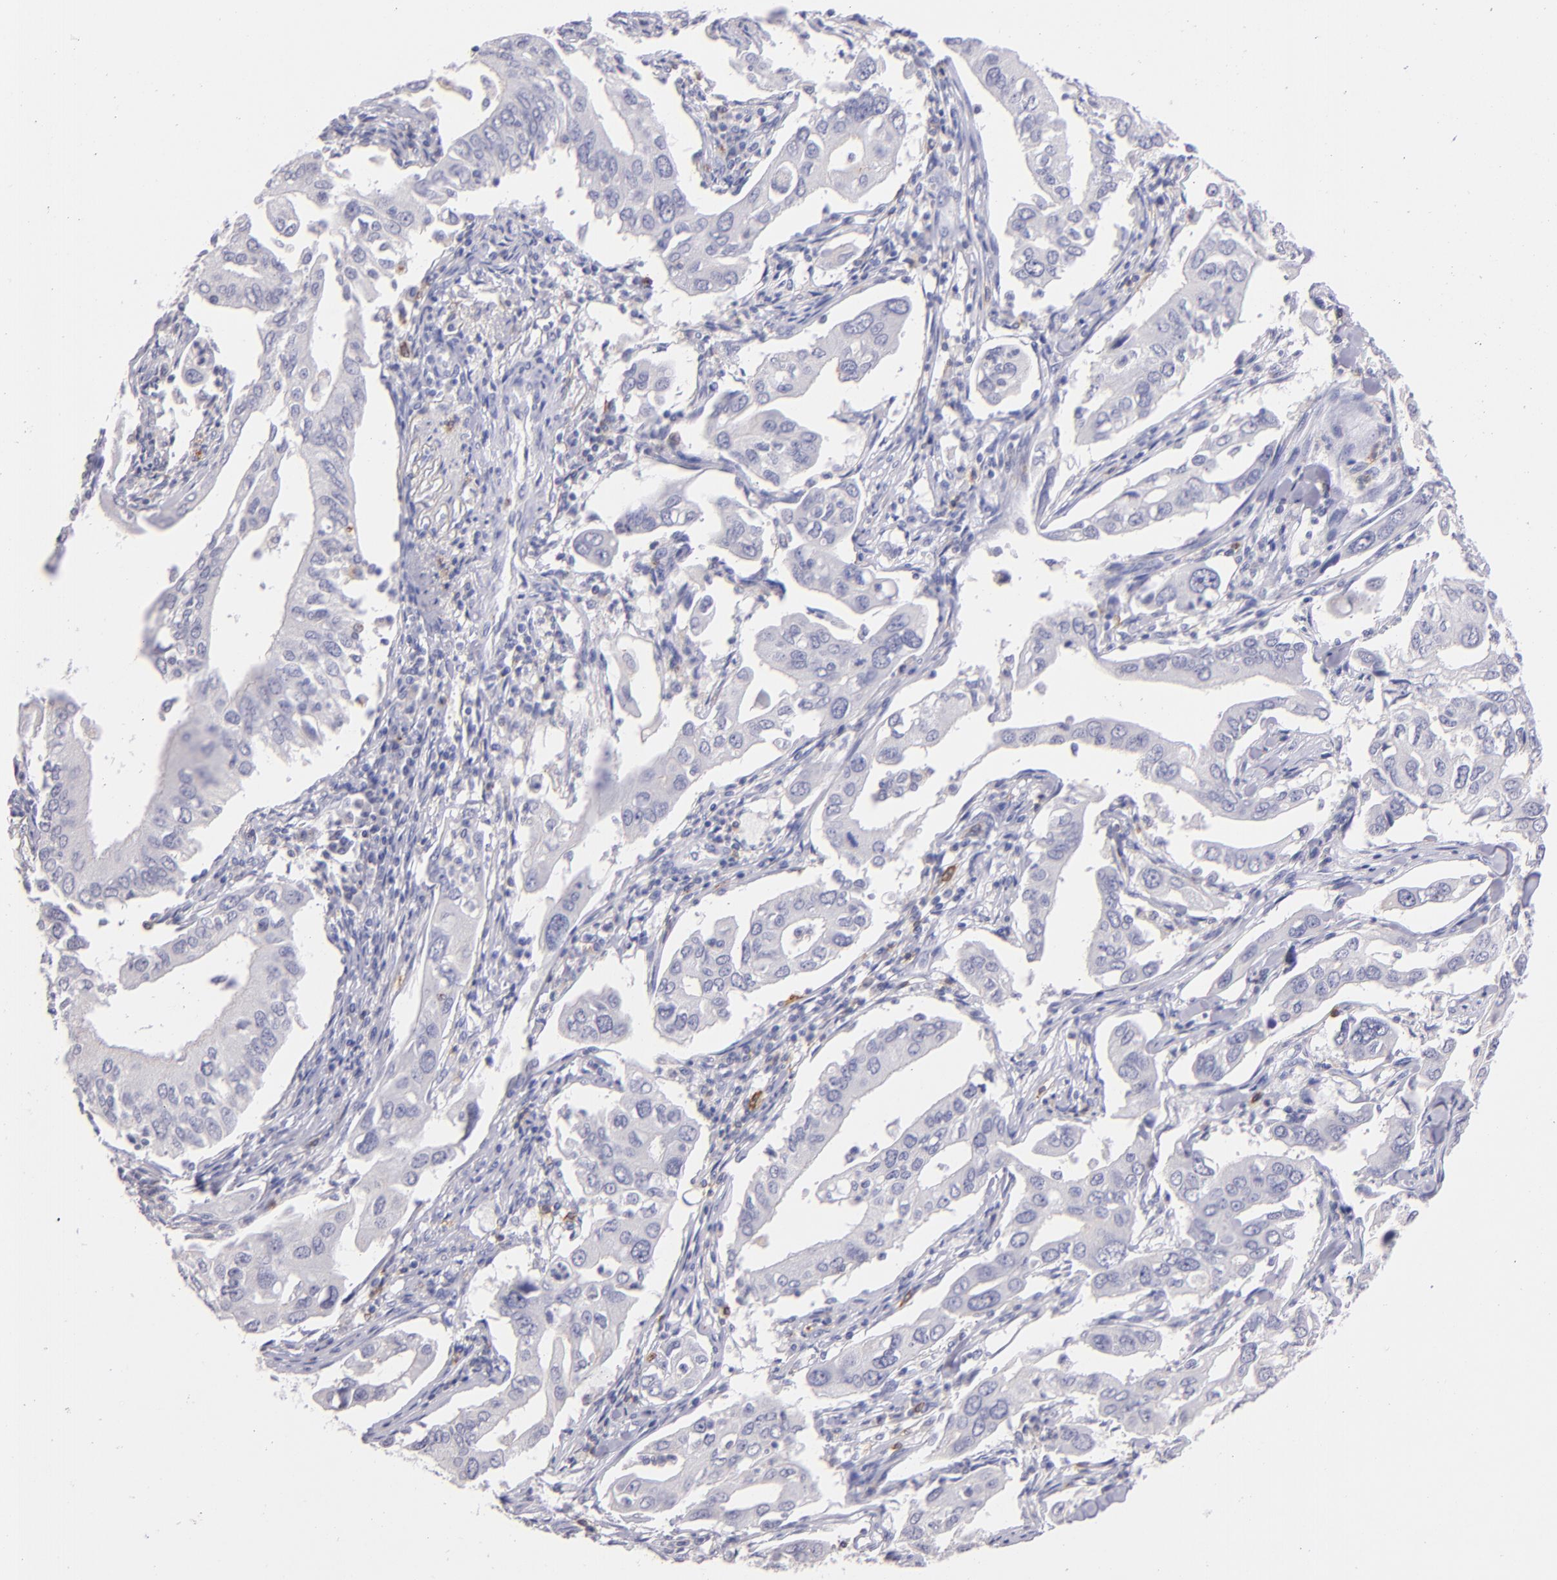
{"staining": {"intensity": "negative", "quantity": "none", "location": "none"}, "tissue": "lung cancer", "cell_type": "Tumor cells", "image_type": "cancer", "snomed": [{"axis": "morphology", "description": "Adenocarcinoma, NOS"}, {"axis": "topography", "description": "Lung"}], "caption": "DAB (3,3'-diaminobenzidine) immunohistochemical staining of lung cancer (adenocarcinoma) reveals no significant staining in tumor cells.", "gene": "IL2RA", "patient": {"sex": "male", "age": 48}}